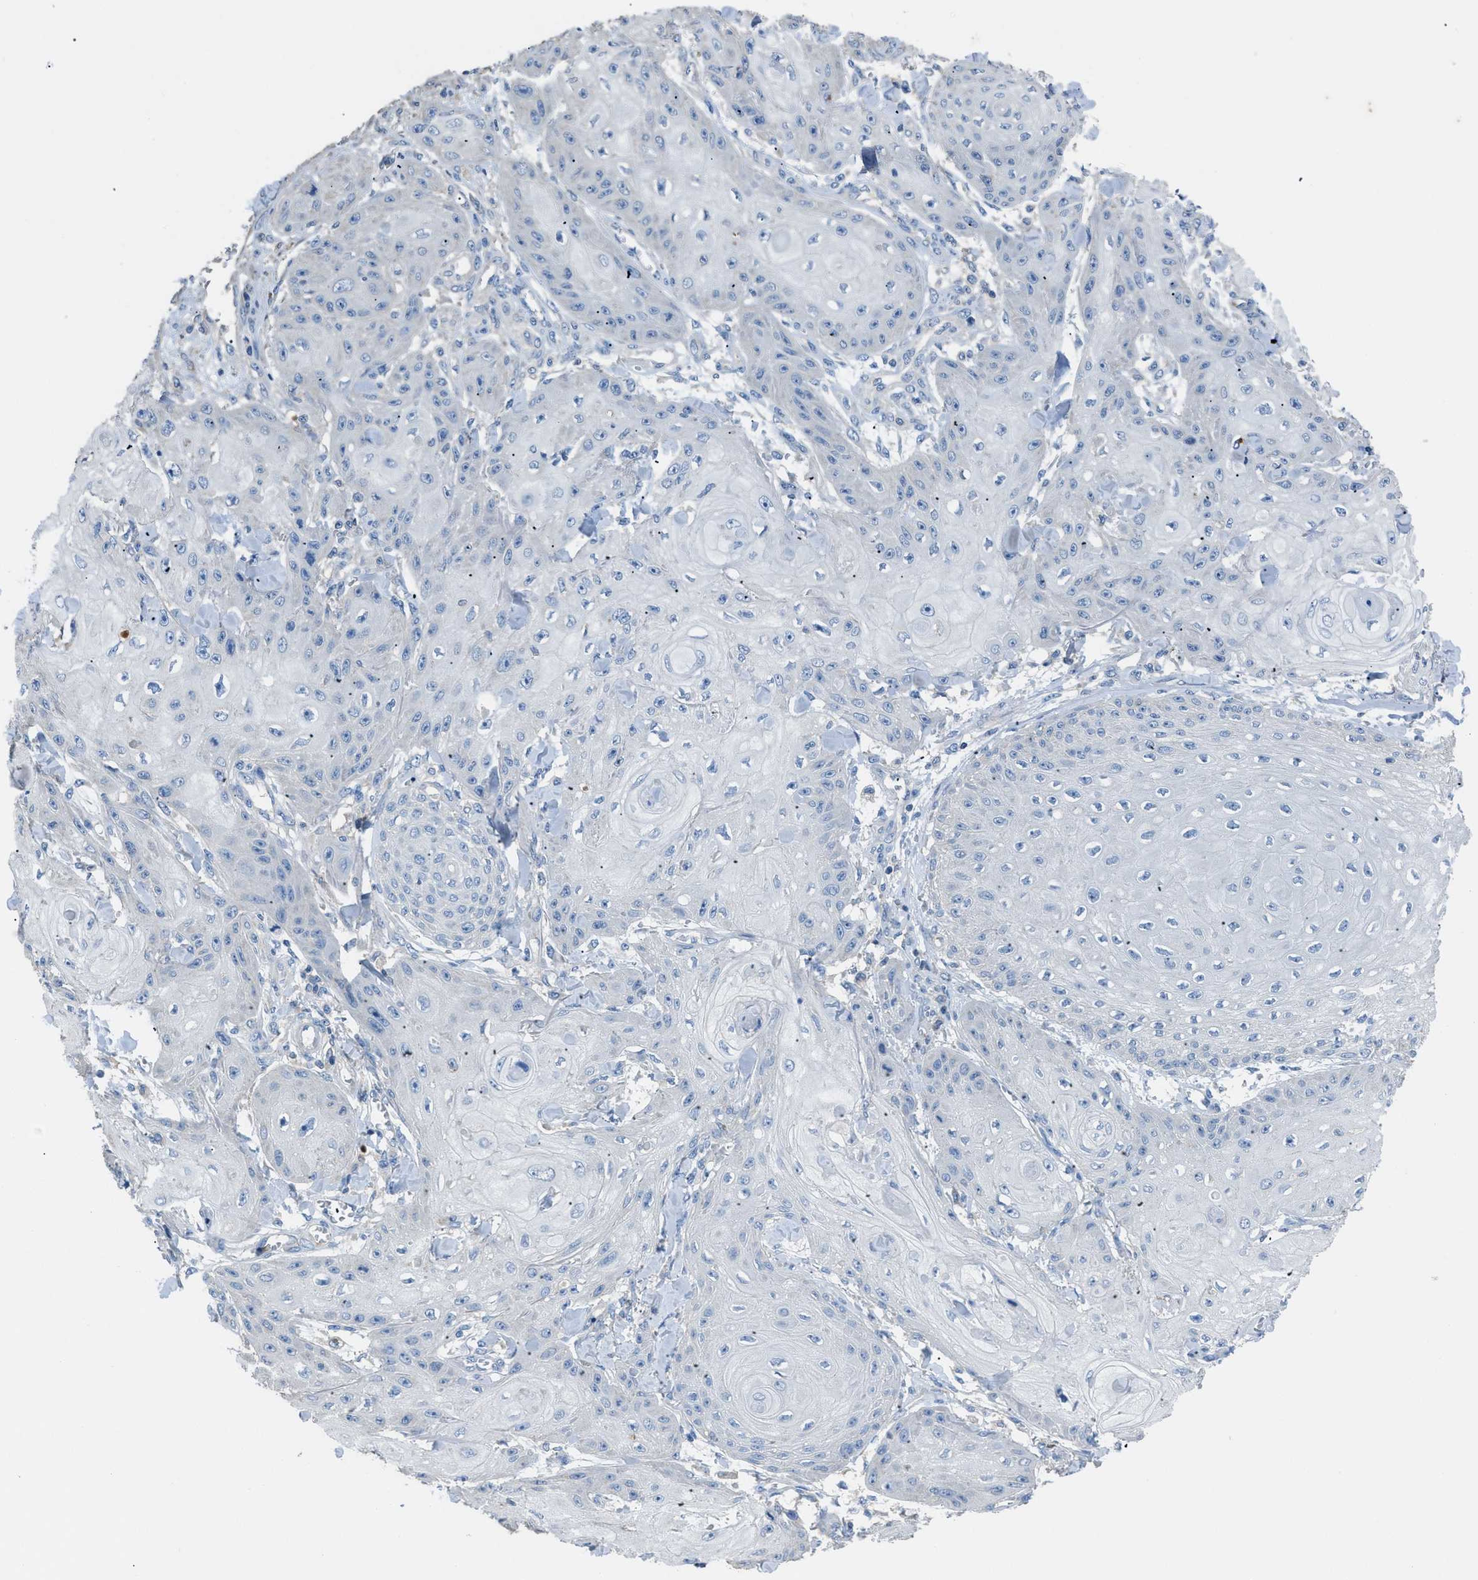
{"staining": {"intensity": "negative", "quantity": "none", "location": "none"}, "tissue": "skin cancer", "cell_type": "Tumor cells", "image_type": "cancer", "snomed": [{"axis": "morphology", "description": "Squamous cell carcinoma, NOS"}, {"axis": "topography", "description": "Skin"}], "caption": "Immunohistochemistry (IHC) photomicrograph of neoplastic tissue: skin cancer stained with DAB exhibits no significant protein expression in tumor cells.", "gene": "SGCZ", "patient": {"sex": "male", "age": 74}}